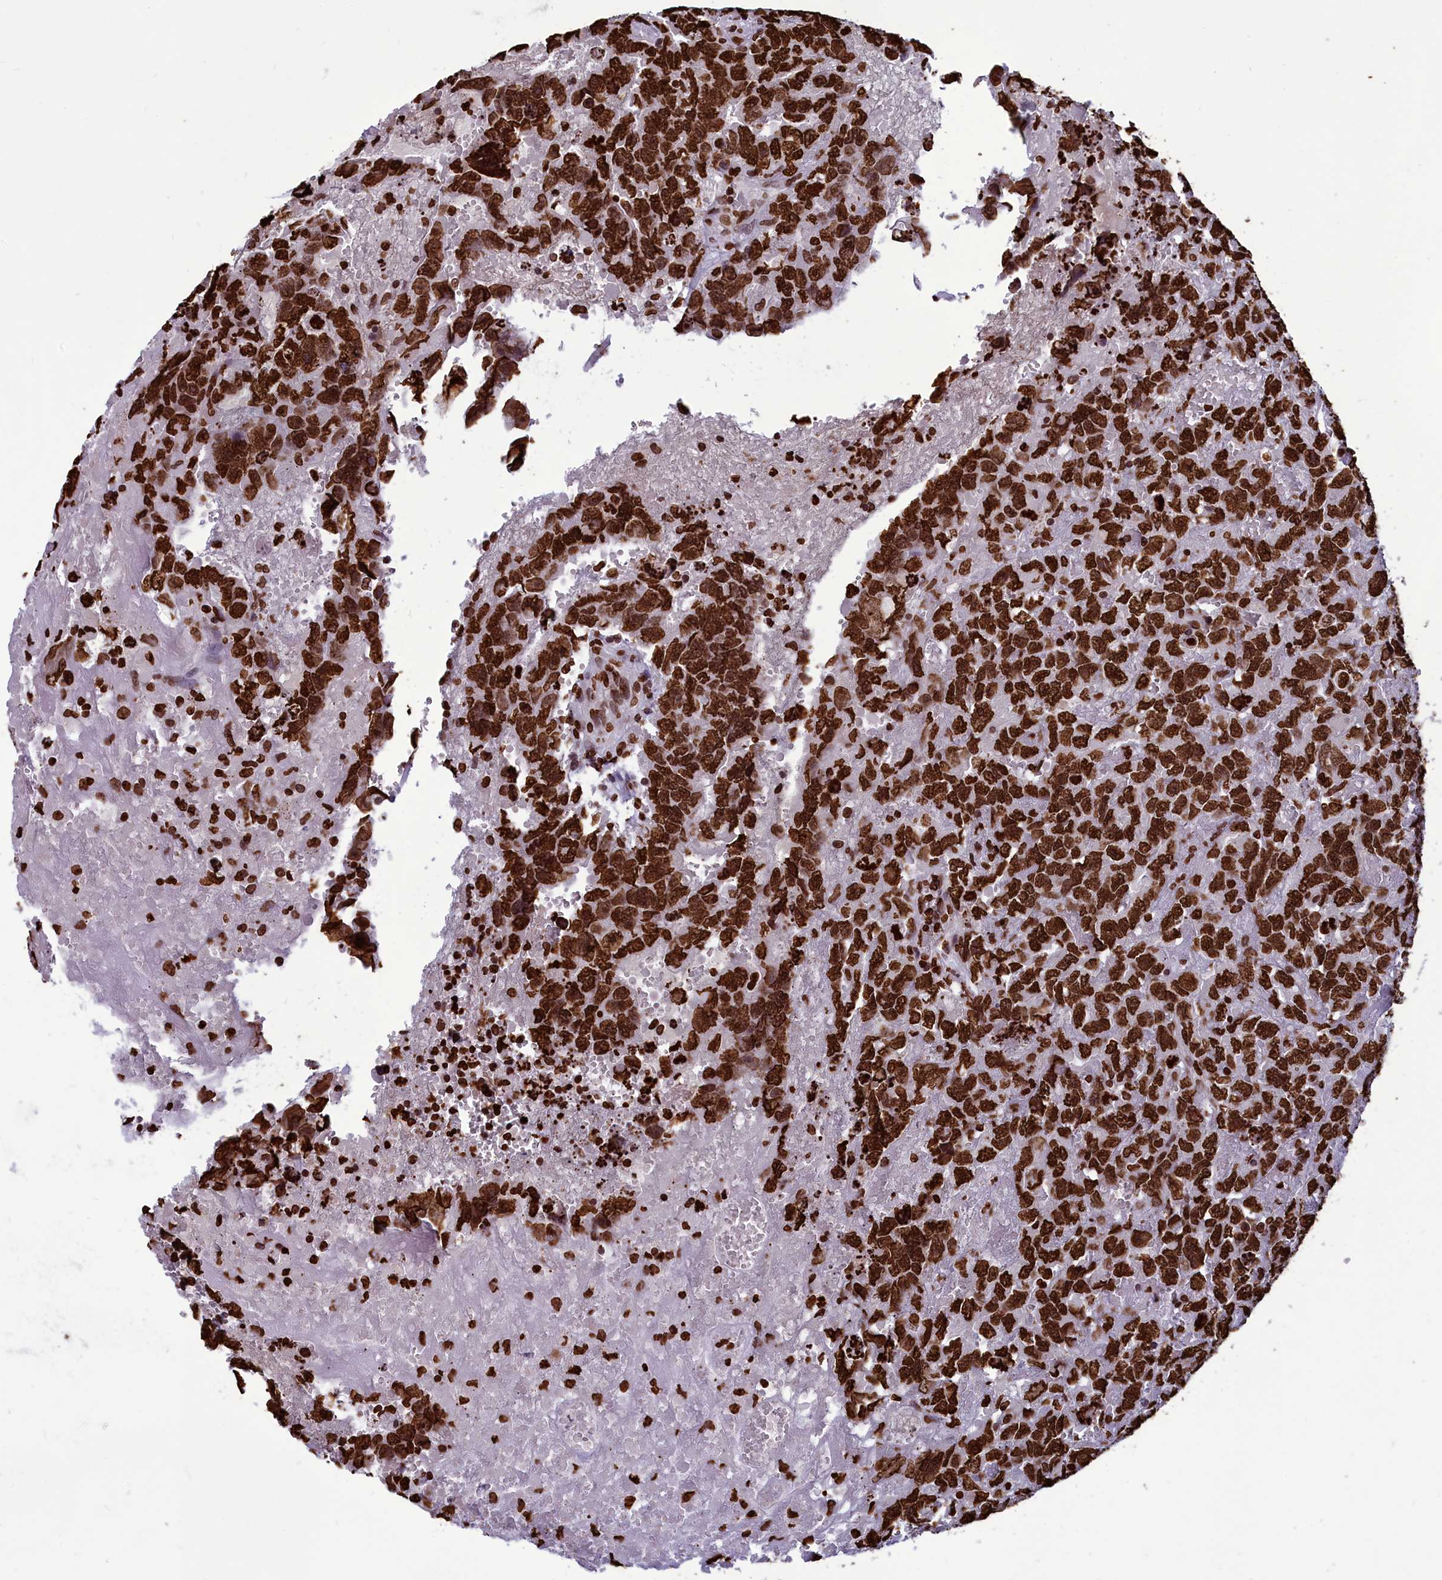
{"staining": {"intensity": "strong", "quantity": ">75%", "location": "nuclear"}, "tissue": "testis cancer", "cell_type": "Tumor cells", "image_type": "cancer", "snomed": [{"axis": "morphology", "description": "Carcinoma, Embryonal, NOS"}, {"axis": "topography", "description": "Testis"}], "caption": "Tumor cells show high levels of strong nuclear positivity in approximately >75% of cells in human testis cancer. The staining is performed using DAB (3,3'-diaminobenzidine) brown chromogen to label protein expression. The nuclei are counter-stained blue using hematoxylin.", "gene": "AKAP17A", "patient": {"sex": "male", "age": 45}}